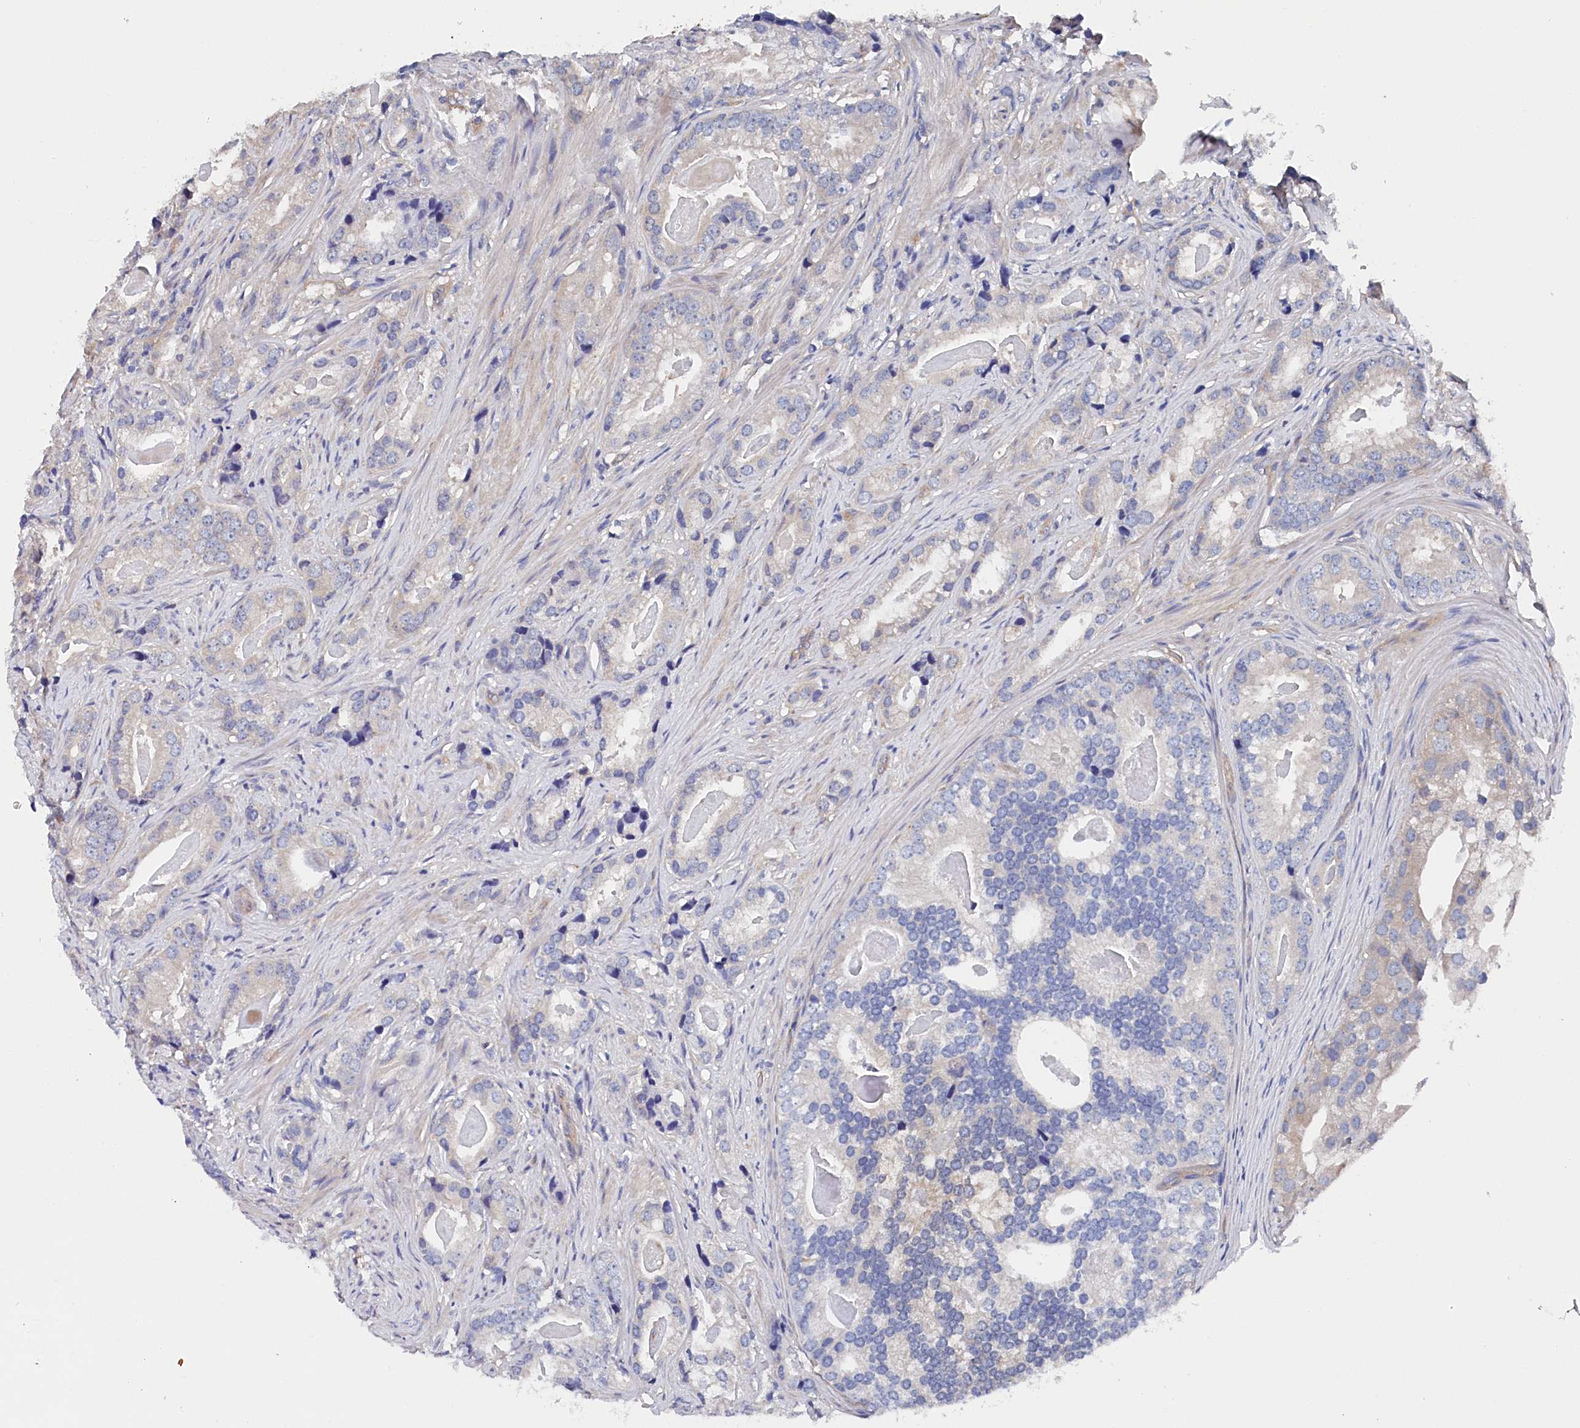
{"staining": {"intensity": "weak", "quantity": "<25%", "location": "cytoplasmic/membranous"}, "tissue": "prostate cancer", "cell_type": "Tumor cells", "image_type": "cancer", "snomed": [{"axis": "morphology", "description": "Adenocarcinoma, Low grade"}, {"axis": "topography", "description": "Prostate"}], "caption": "Tumor cells are negative for brown protein staining in prostate cancer.", "gene": "BHMT", "patient": {"sex": "male", "age": 71}}